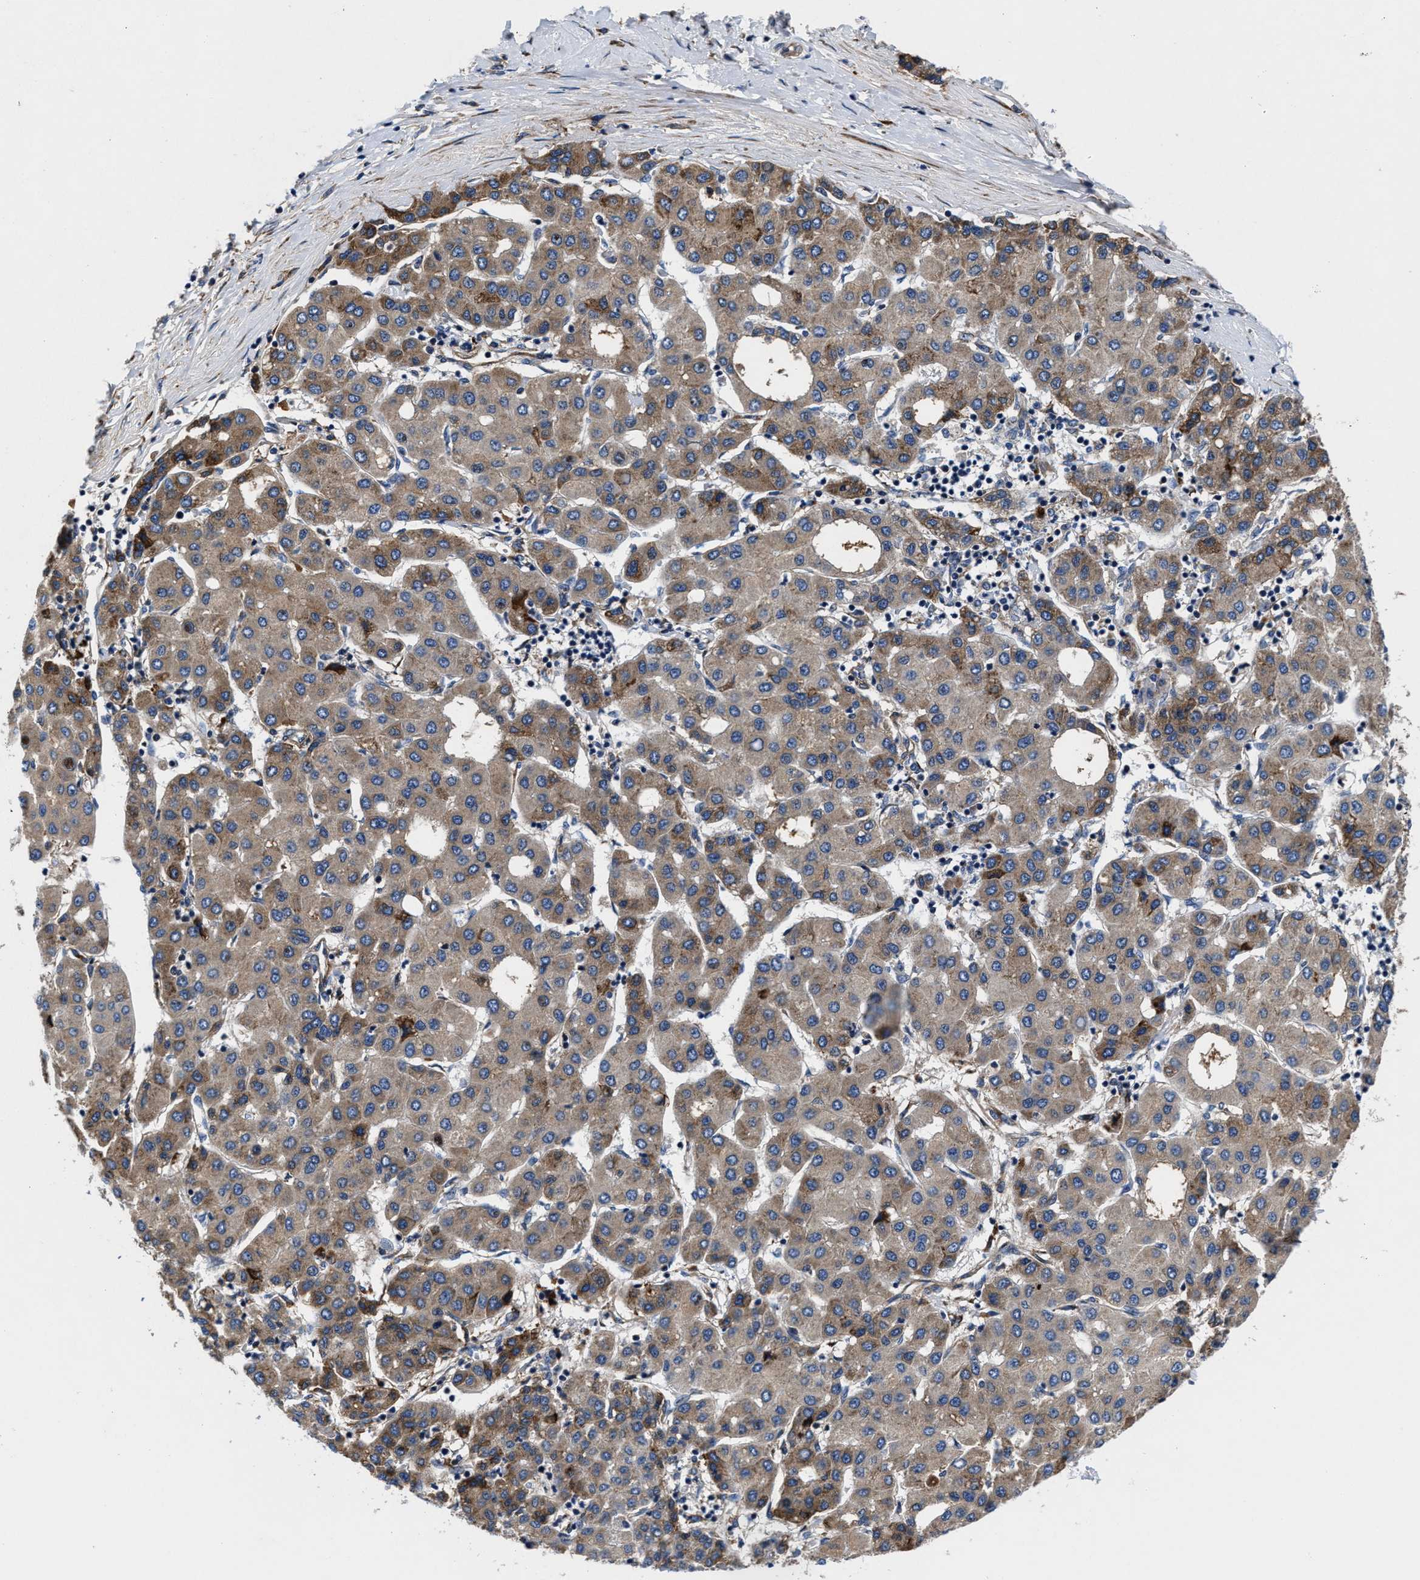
{"staining": {"intensity": "moderate", "quantity": "25%-75%", "location": "cytoplasmic/membranous"}, "tissue": "liver cancer", "cell_type": "Tumor cells", "image_type": "cancer", "snomed": [{"axis": "morphology", "description": "Carcinoma, Hepatocellular, NOS"}, {"axis": "topography", "description": "Liver"}], "caption": "Hepatocellular carcinoma (liver) was stained to show a protein in brown. There is medium levels of moderate cytoplasmic/membranous expression in about 25%-75% of tumor cells.", "gene": "SLC12A2", "patient": {"sex": "male", "age": 65}}